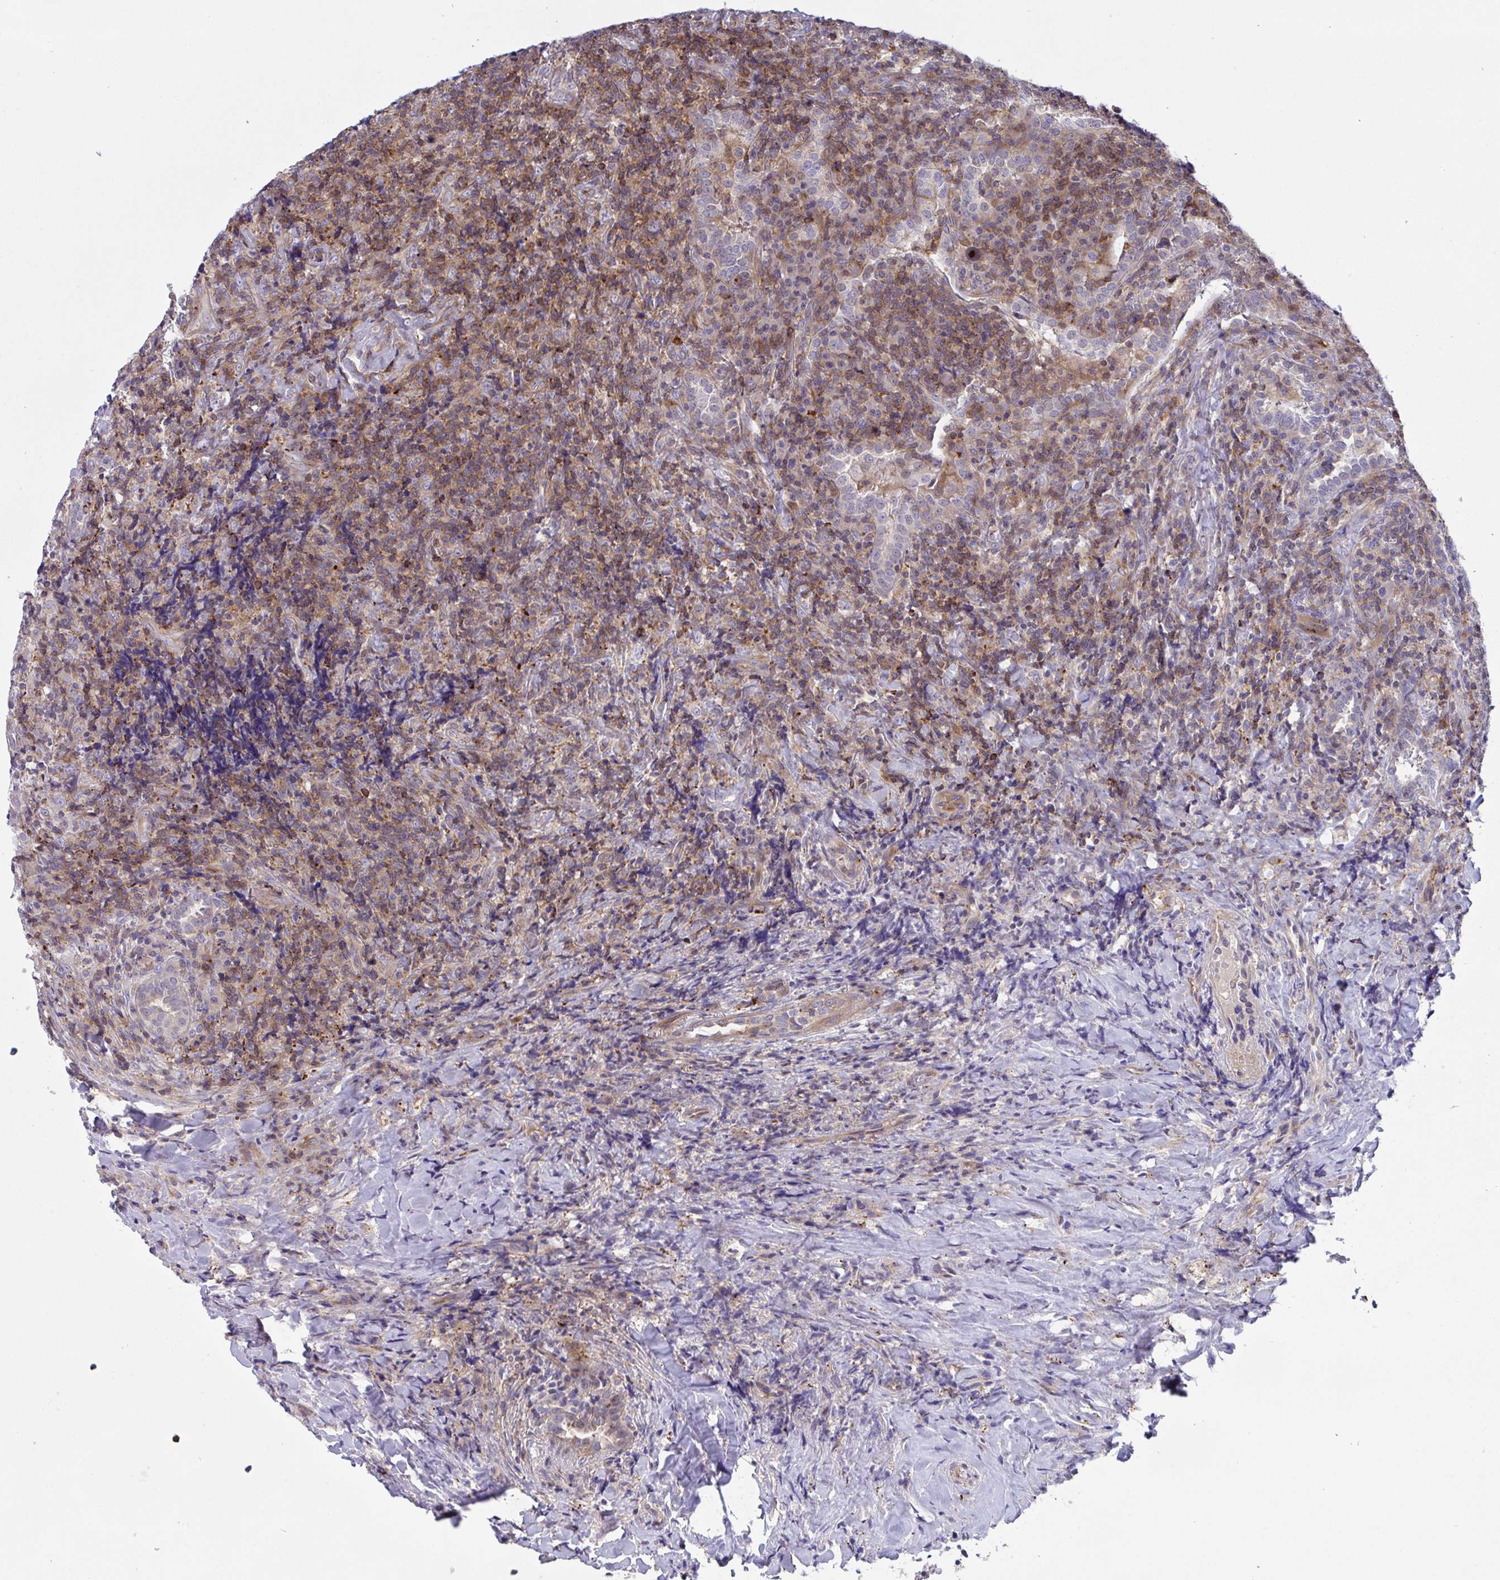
{"staining": {"intensity": "negative", "quantity": "none", "location": "none"}, "tissue": "lymphoma", "cell_type": "Tumor cells", "image_type": "cancer", "snomed": [{"axis": "morphology", "description": "Hodgkin's disease, NOS"}, {"axis": "topography", "description": "Lung"}], "caption": "High magnification brightfield microscopy of Hodgkin's disease stained with DAB (3,3'-diaminobenzidine) (brown) and counterstained with hematoxylin (blue): tumor cells show no significant staining.", "gene": "PPIH", "patient": {"sex": "male", "age": 17}}